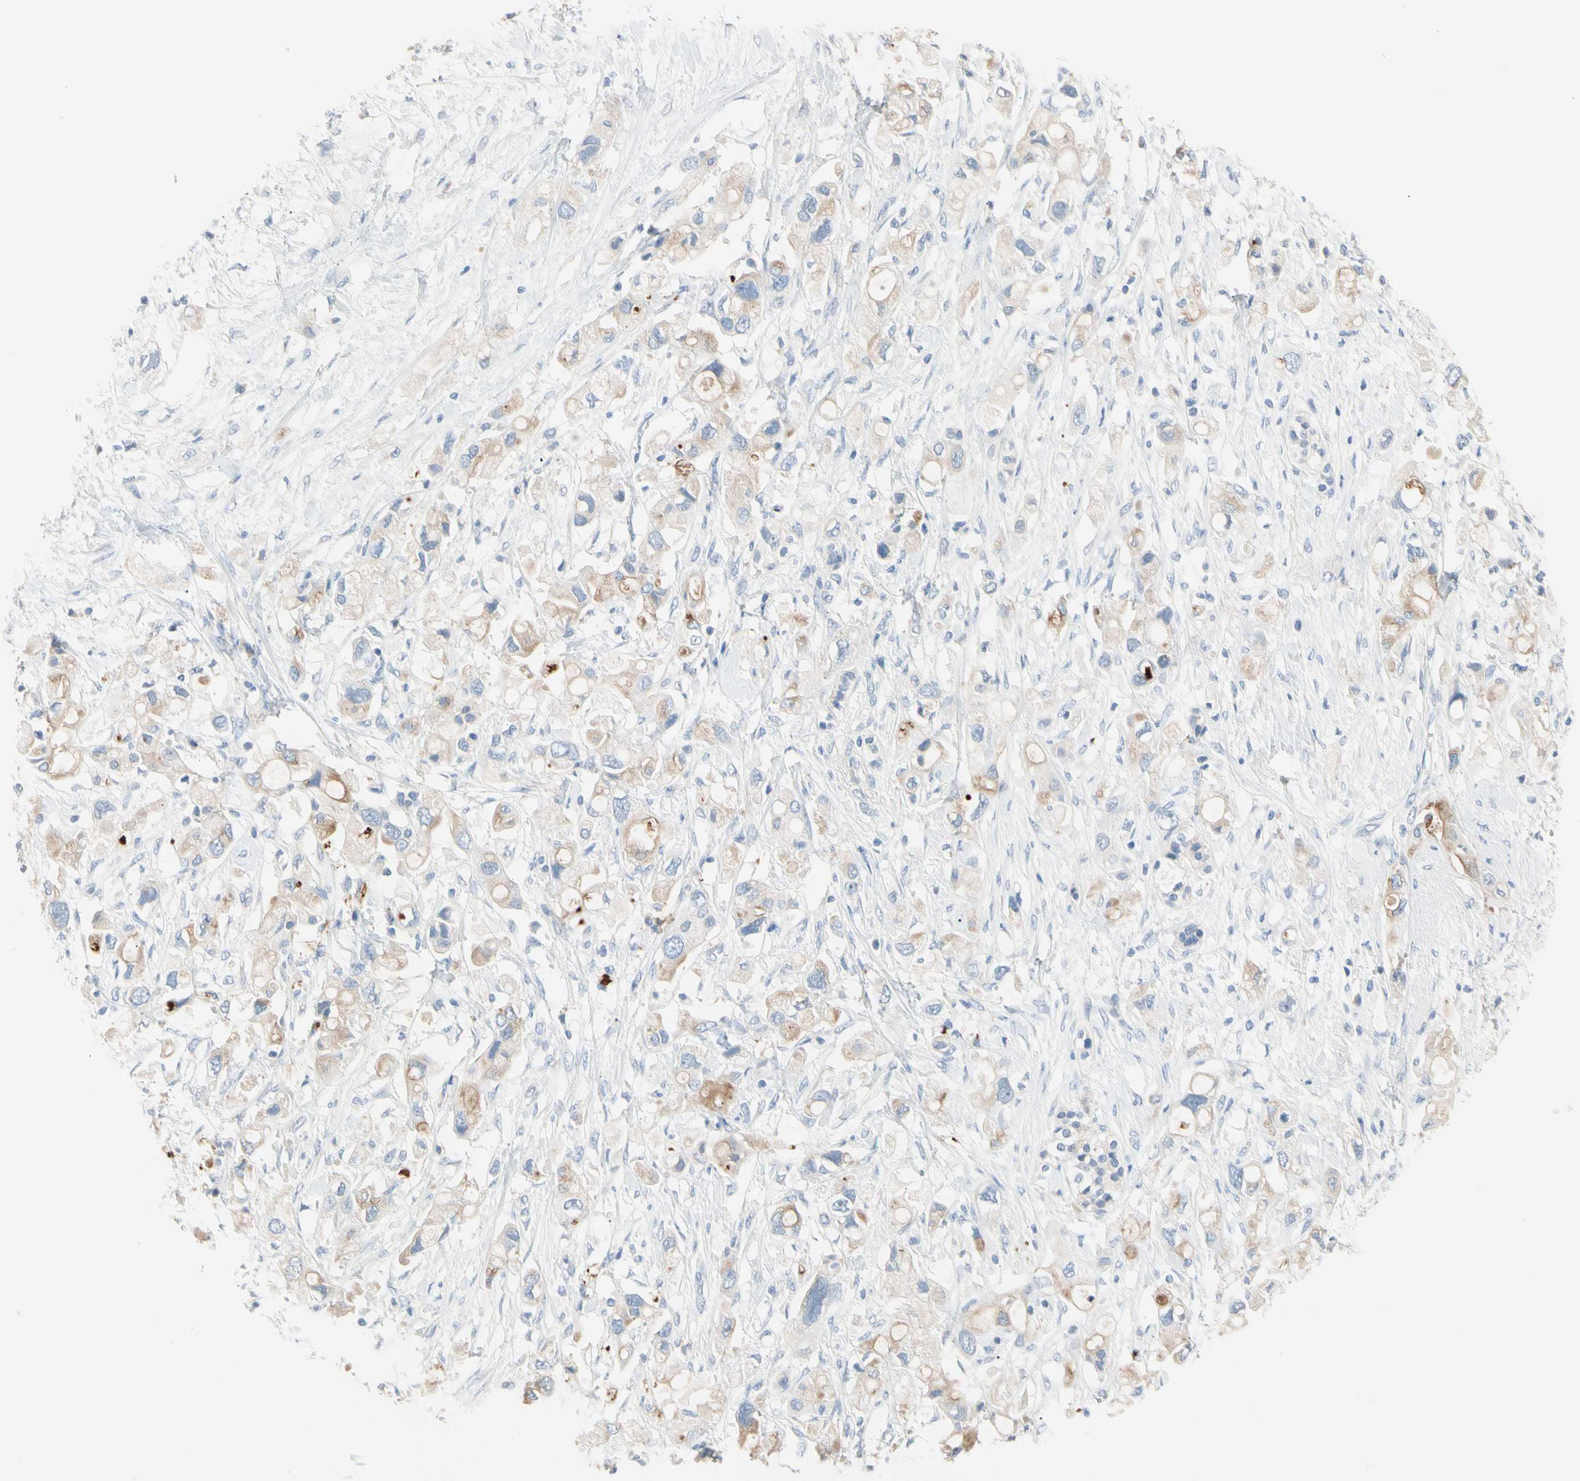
{"staining": {"intensity": "weak", "quantity": "25%-75%", "location": "cytoplasmic/membranous"}, "tissue": "pancreatic cancer", "cell_type": "Tumor cells", "image_type": "cancer", "snomed": [{"axis": "morphology", "description": "Adenocarcinoma, NOS"}, {"axis": "topography", "description": "Pancreas"}], "caption": "High-power microscopy captured an immunohistochemistry (IHC) photomicrograph of pancreatic adenocarcinoma, revealing weak cytoplasmic/membranous positivity in about 25%-75% of tumor cells. The staining was performed using DAB (3,3'-diaminobenzidine), with brown indicating positive protein expression. Nuclei are stained blue with hematoxylin.", "gene": "MARK1", "patient": {"sex": "female", "age": 56}}